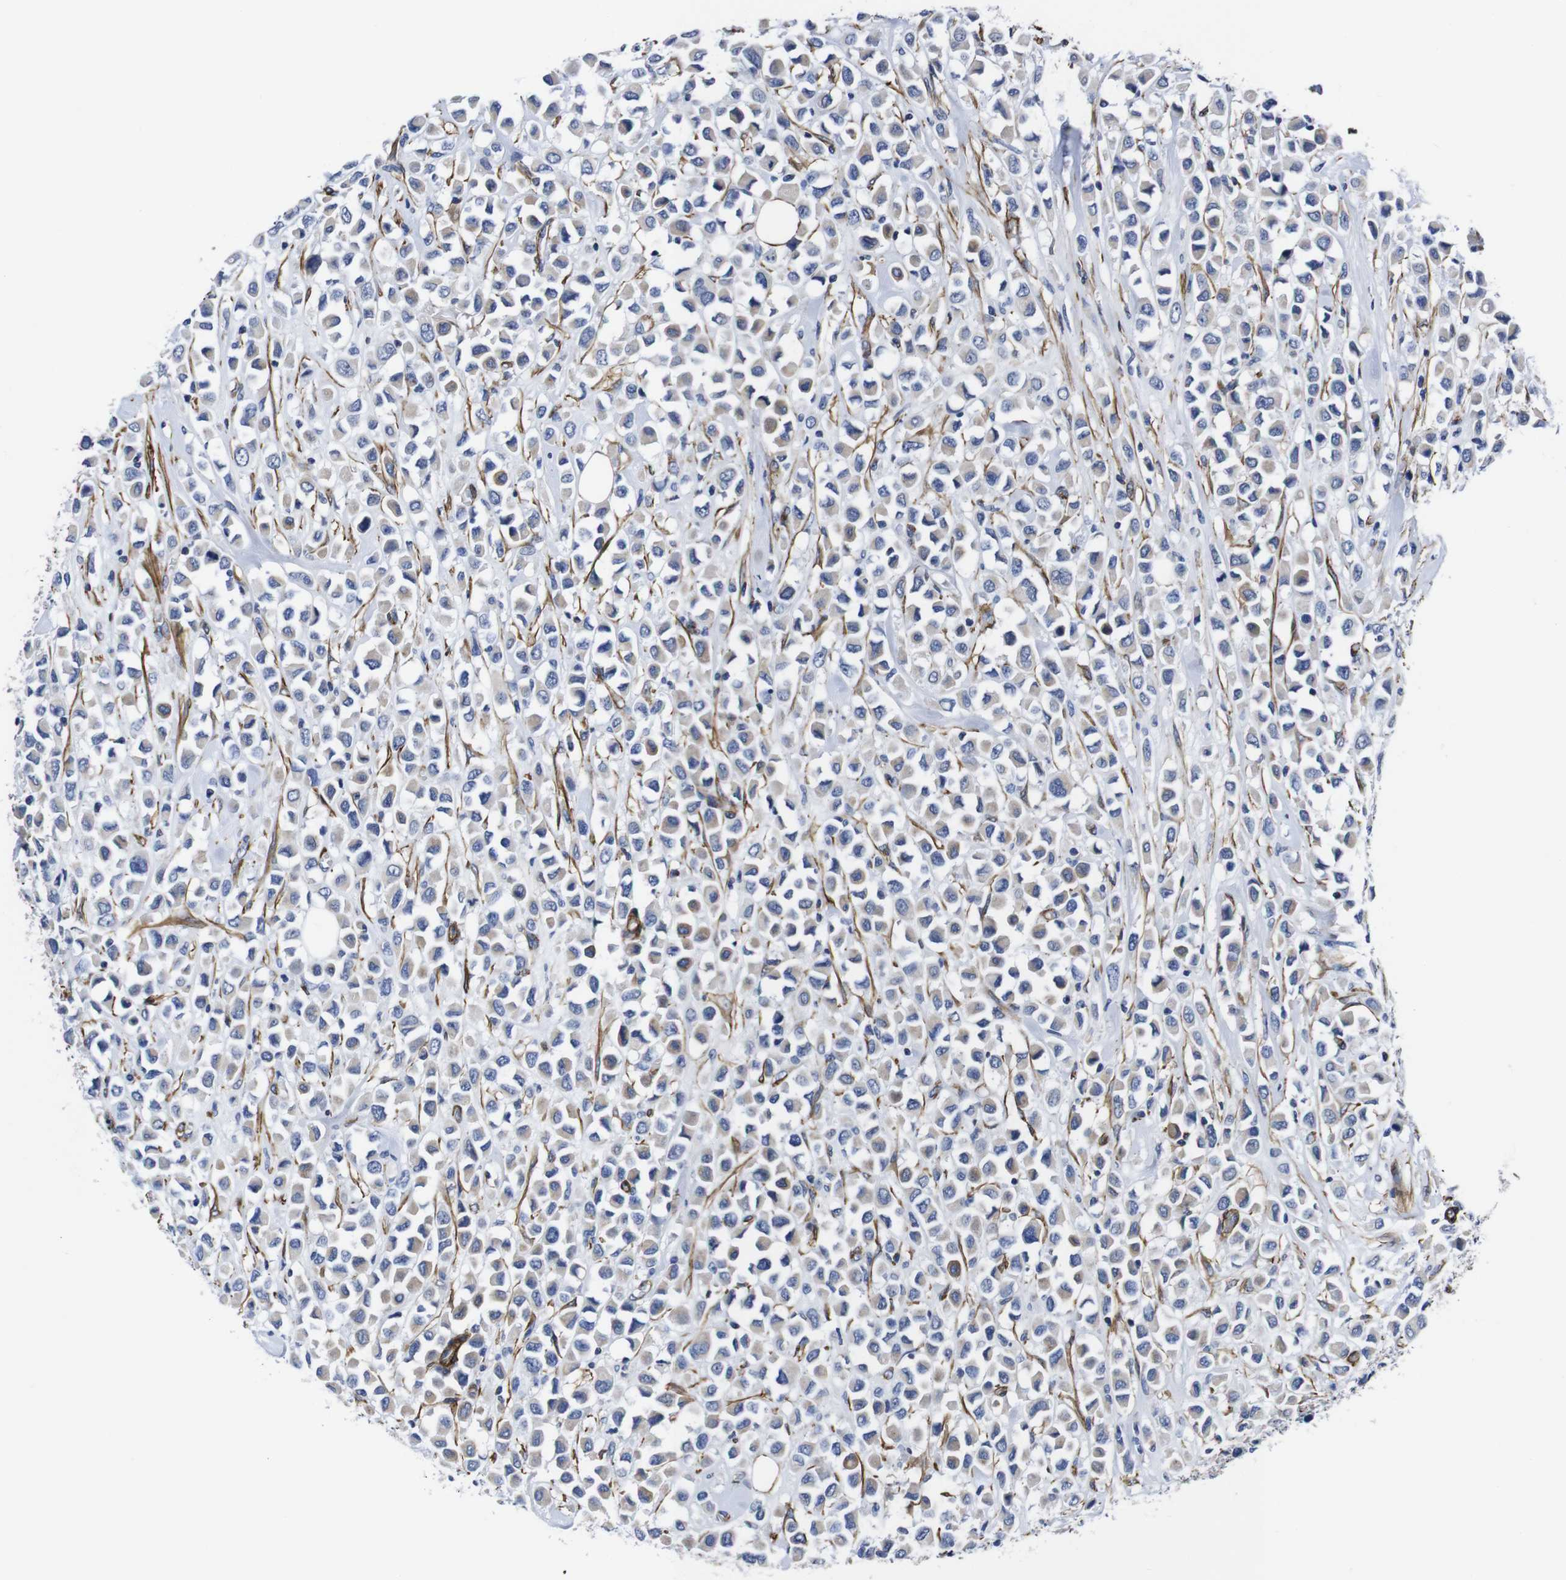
{"staining": {"intensity": "weak", "quantity": "<25%", "location": "cytoplasmic/membranous"}, "tissue": "breast cancer", "cell_type": "Tumor cells", "image_type": "cancer", "snomed": [{"axis": "morphology", "description": "Duct carcinoma"}, {"axis": "topography", "description": "Breast"}], "caption": "Immunohistochemistry of breast cancer shows no staining in tumor cells.", "gene": "WNT10A", "patient": {"sex": "female", "age": 61}}